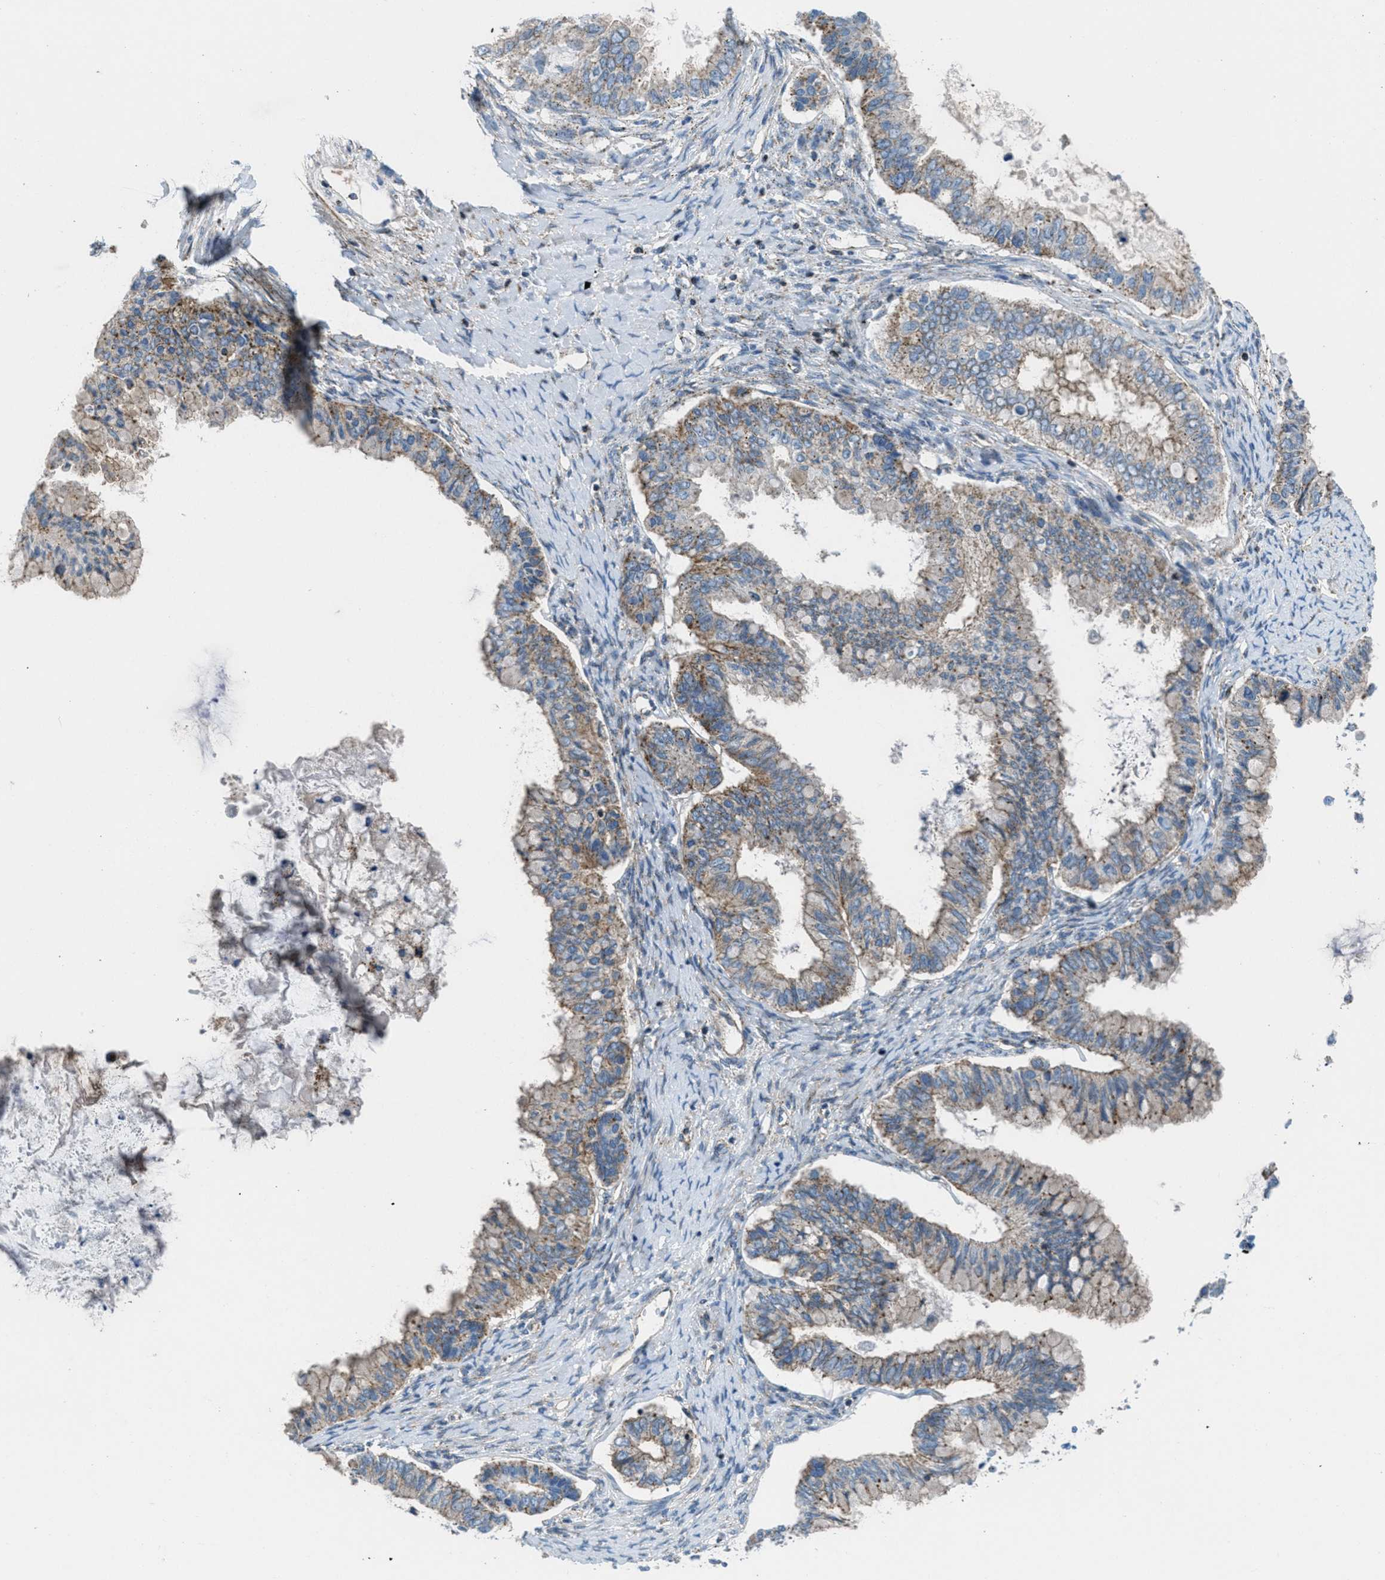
{"staining": {"intensity": "moderate", "quantity": ">75%", "location": "cytoplasmic/membranous"}, "tissue": "ovarian cancer", "cell_type": "Tumor cells", "image_type": "cancer", "snomed": [{"axis": "morphology", "description": "Cystadenocarcinoma, mucinous, NOS"}, {"axis": "topography", "description": "Ovary"}], "caption": "Protein staining reveals moderate cytoplasmic/membranous staining in about >75% of tumor cells in ovarian cancer (mucinous cystadenocarcinoma). The staining was performed using DAB (3,3'-diaminobenzidine) to visualize the protein expression in brown, while the nuclei were stained in blue with hematoxylin (Magnification: 20x).", "gene": "MFSD13A", "patient": {"sex": "female", "age": 80}}